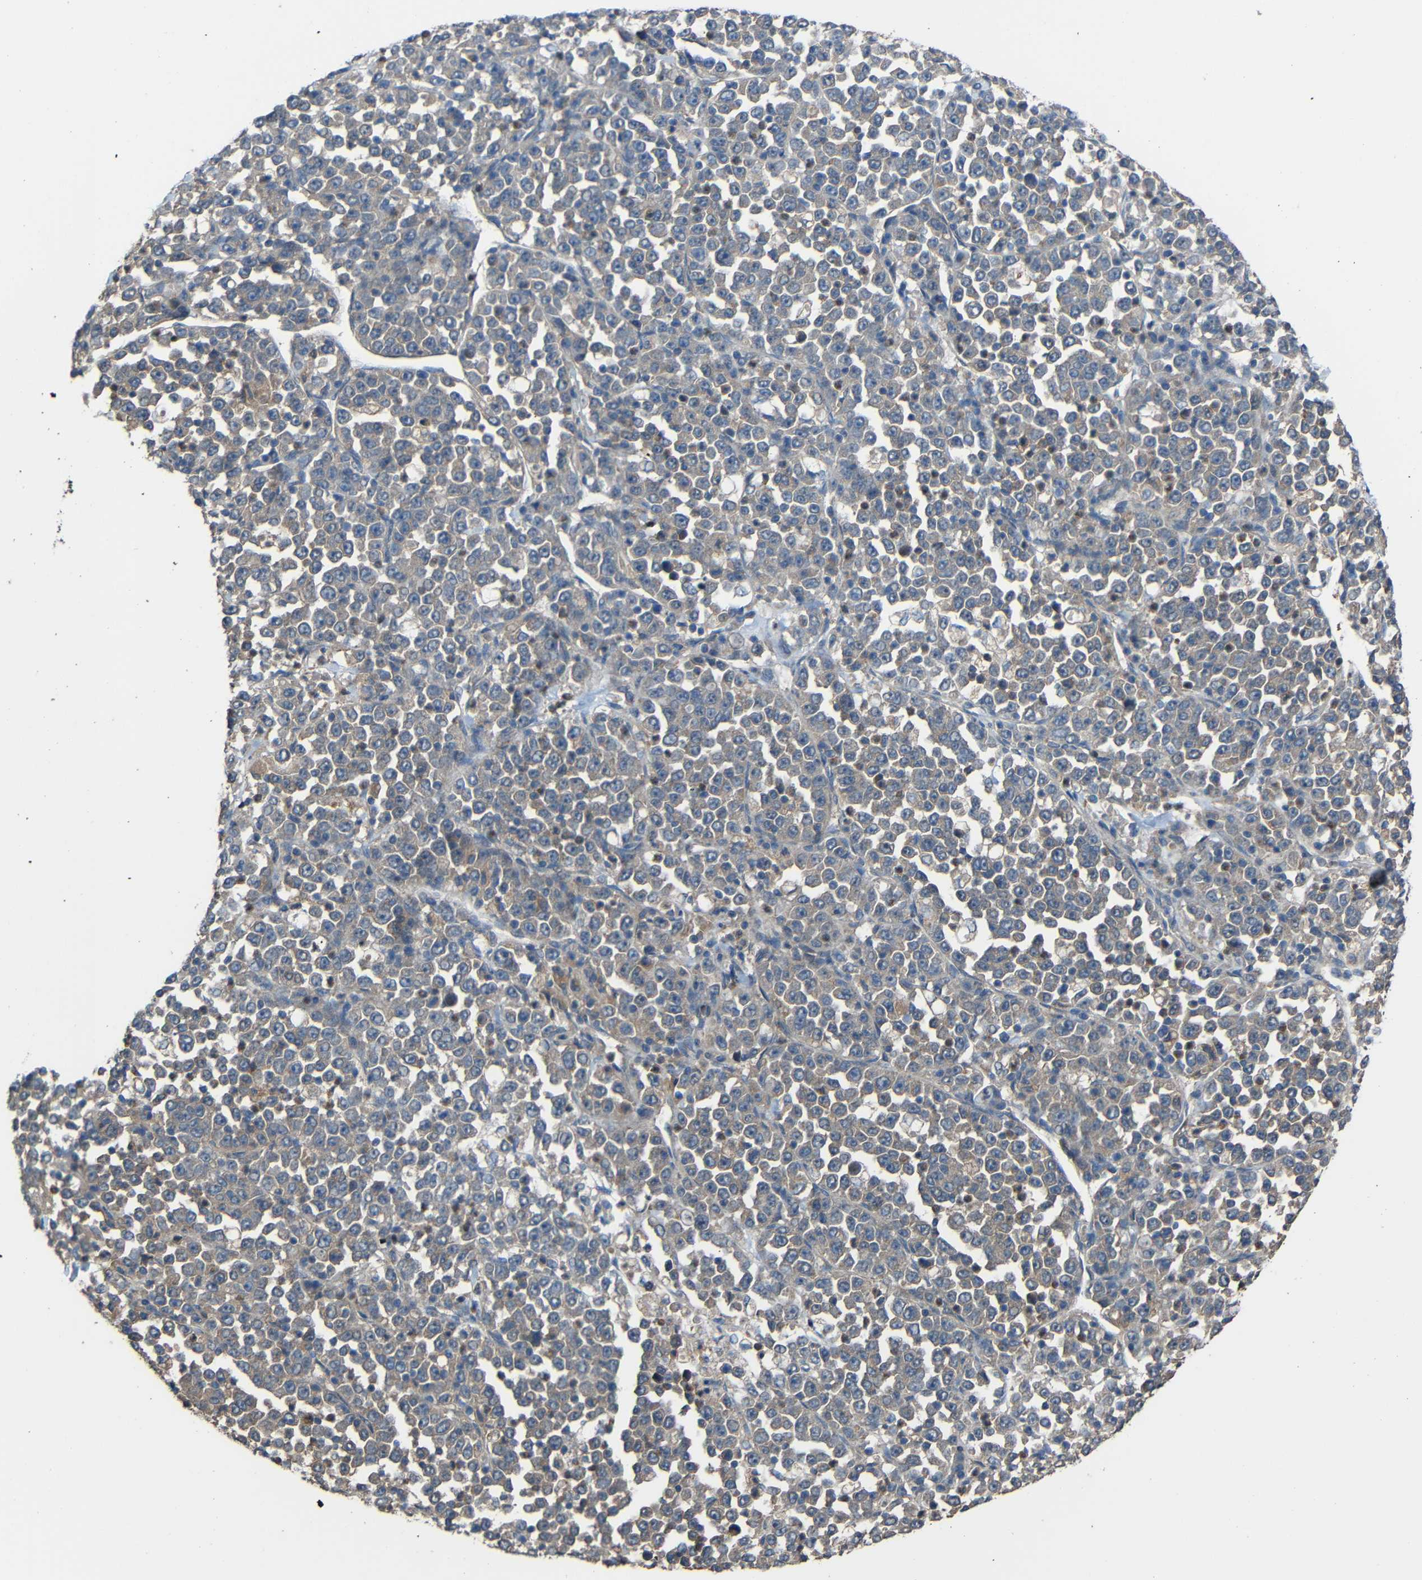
{"staining": {"intensity": "weak", "quantity": ">75%", "location": "cytoplasmic/membranous"}, "tissue": "stomach cancer", "cell_type": "Tumor cells", "image_type": "cancer", "snomed": [{"axis": "morphology", "description": "Normal tissue, NOS"}, {"axis": "morphology", "description": "Adenocarcinoma, NOS"}, {"axis": "topography", "description": "Stomach, upper"}, {"axis": "topography", "description": "Stomach"}], "caption": "Stomach cancer (adenocarcinoma) stained with IHC demonstrates weak cytoplasmic/membranous staining in approximately >75% of tumor cells.", "gene": "CHST9", "patient": {"sex": "male", "age": 59}}